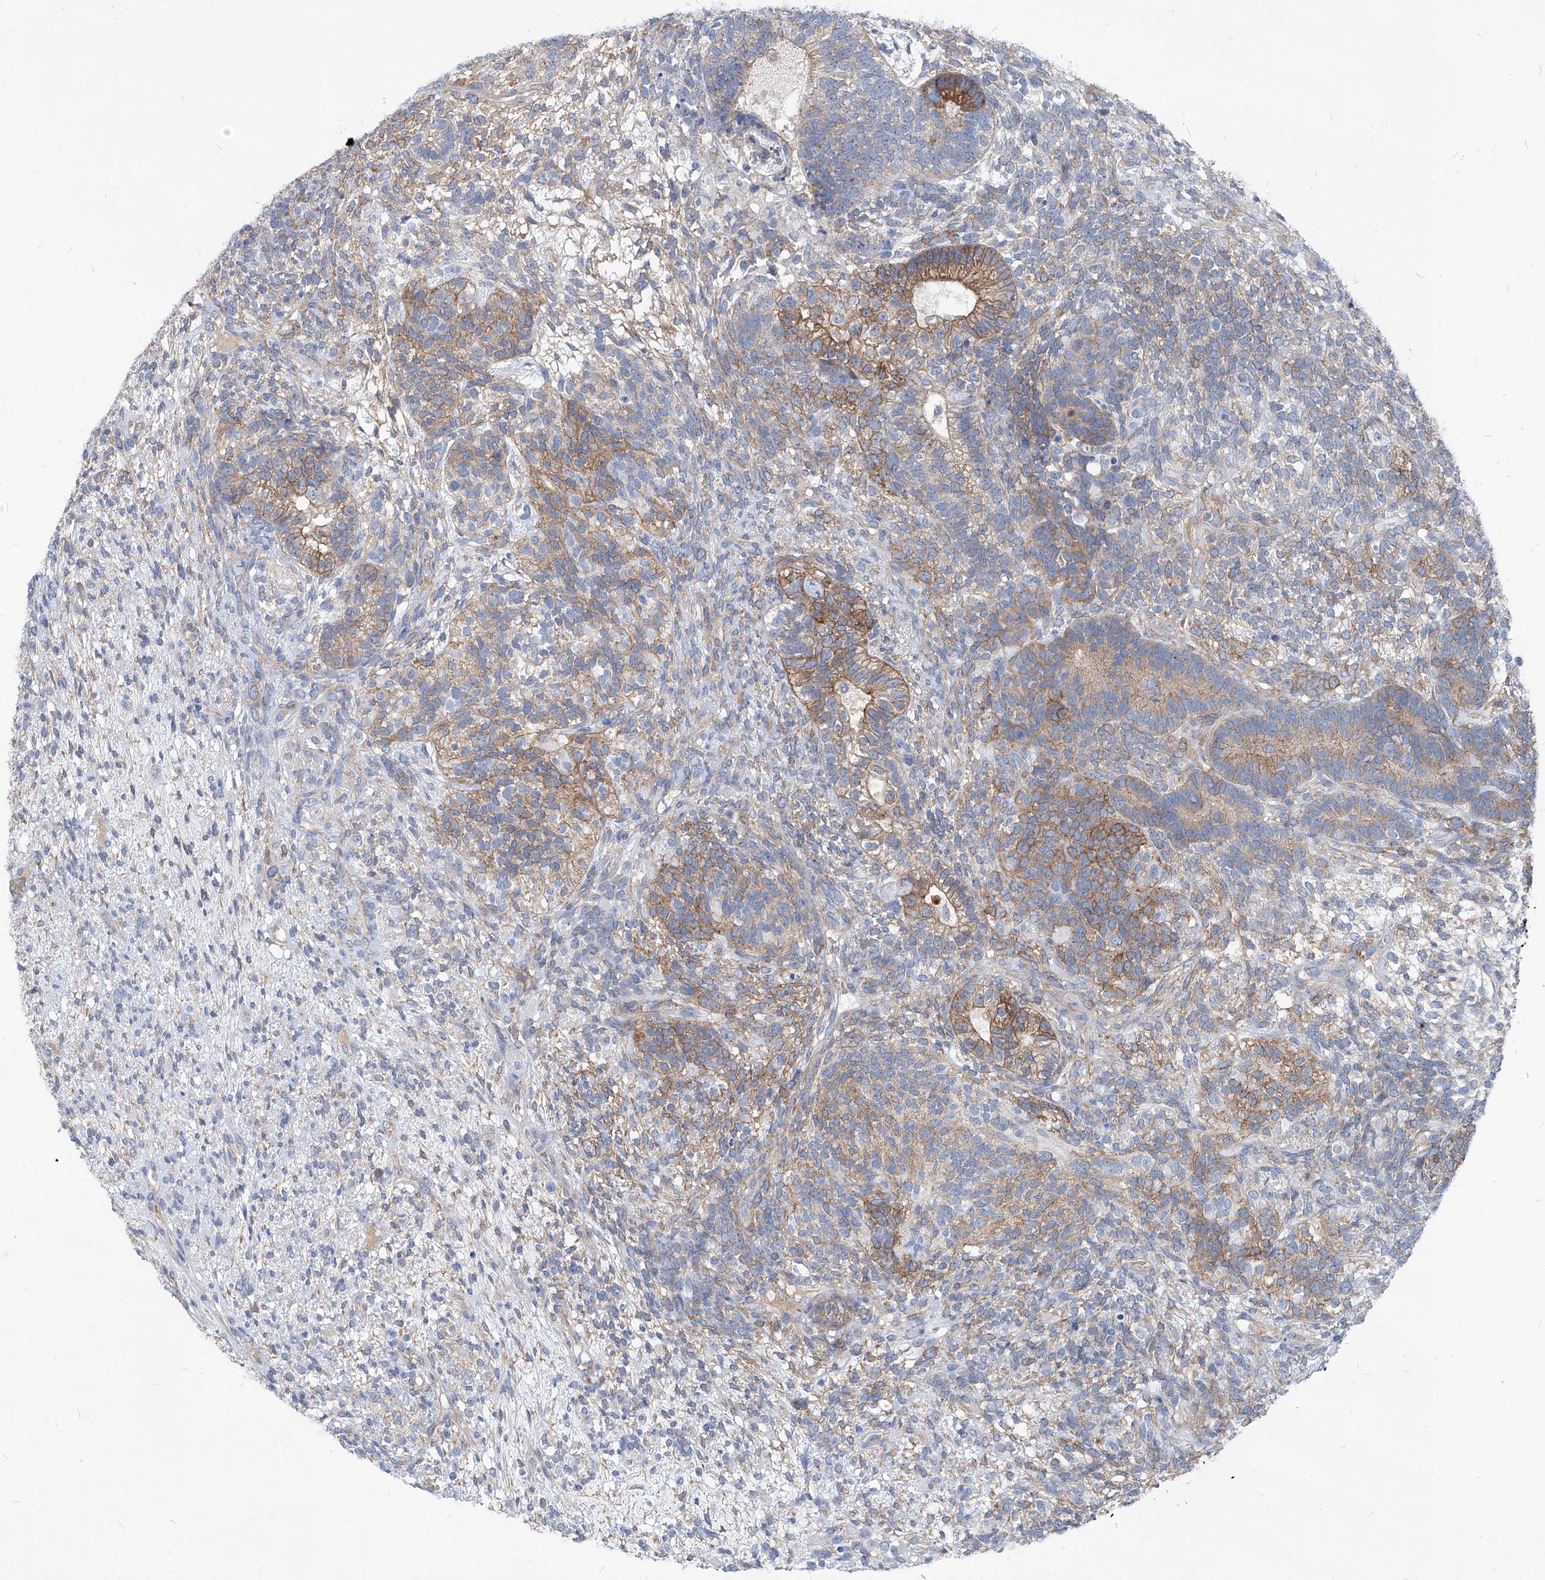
{"staining": {"intensity": "moderate", "quantity": ">75%", "location": "cytoplasmic/membranous"}, "tissue": "testis cancer", "cell_type": "Tumor cells", "image_type": "cancer", "snomed": [{"axis": "morphology", "description": "Seminoma, NOS"}, {"axis": "morphology", "description": "Carcinoma, Embryonal, NOS"}, {"axis": "topography", "description": "Testis"}], "caption": "The micrograph exhibits staining of testis cancer (embryonal carcinoma), revealing moderate cytoplasmic/membranous protein expression (brown color) within tumor cells.", "gene": "AKAP10", "patient": {"sex": "male", "age": 28}}